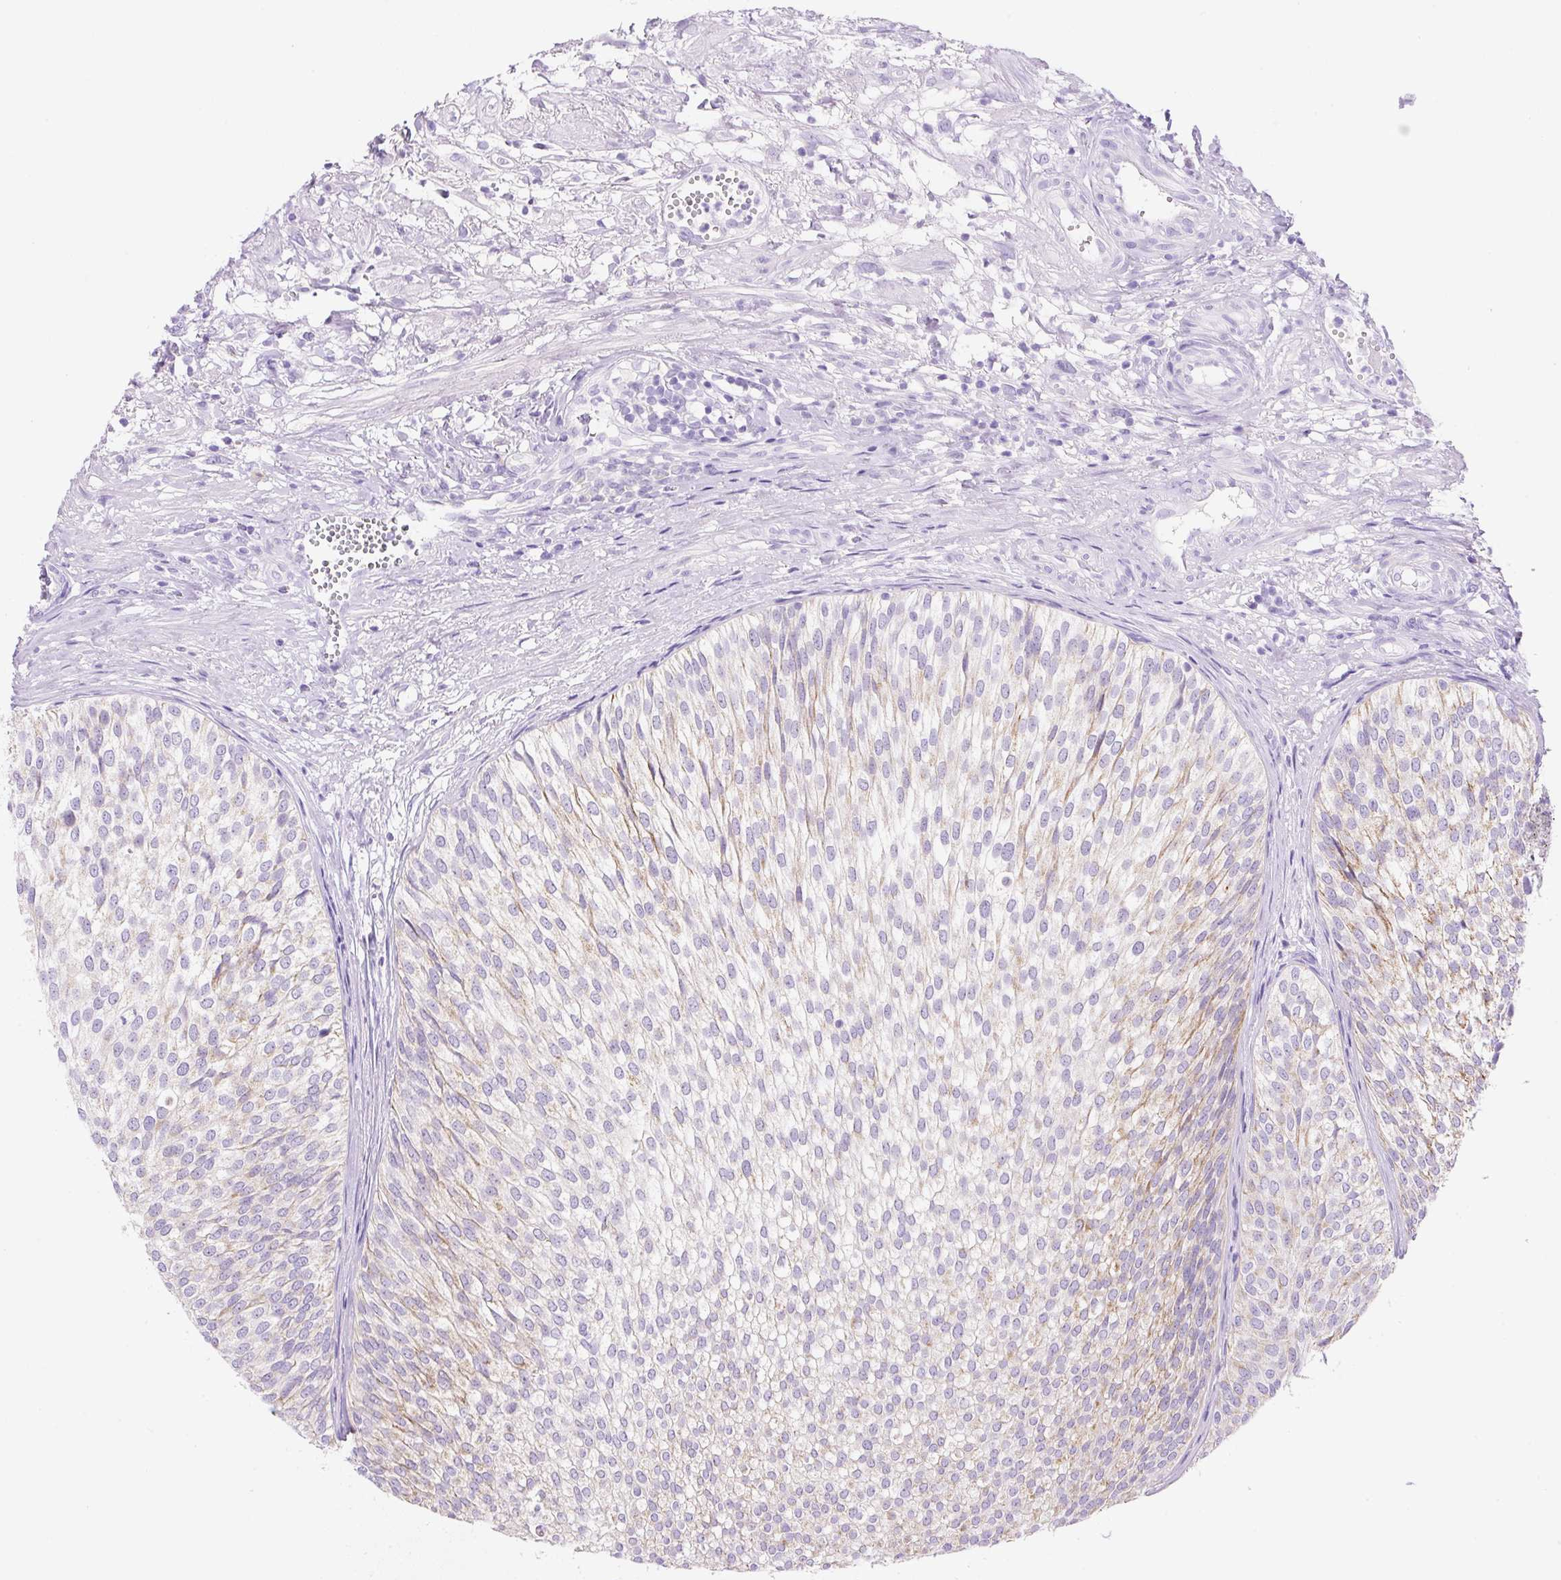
{"staining": {"intensity": "moderate", "quantity": "25%-75%", "location": "cytoplasmic/membranous"}, "tissue": "urothelial cancer", "cell_type": "Tumor cells", "image_type": "cancer", "snomed": [{"axis": "morphology", "description": "Urothelial carcinoma, Low grade"}, {"axis": "topography", "description": "Urinary bladder"}], "caption": "Tumor cells display medium levels of moderate cytoplasmic/membranous positivity in approximately 25%-75% of cells in urothelial cancer. (DAB IHC, brown staining for protein, blue staining for nuclei).", "gene": "NDST3", "patient": {"sex": "male", "age": 91}}